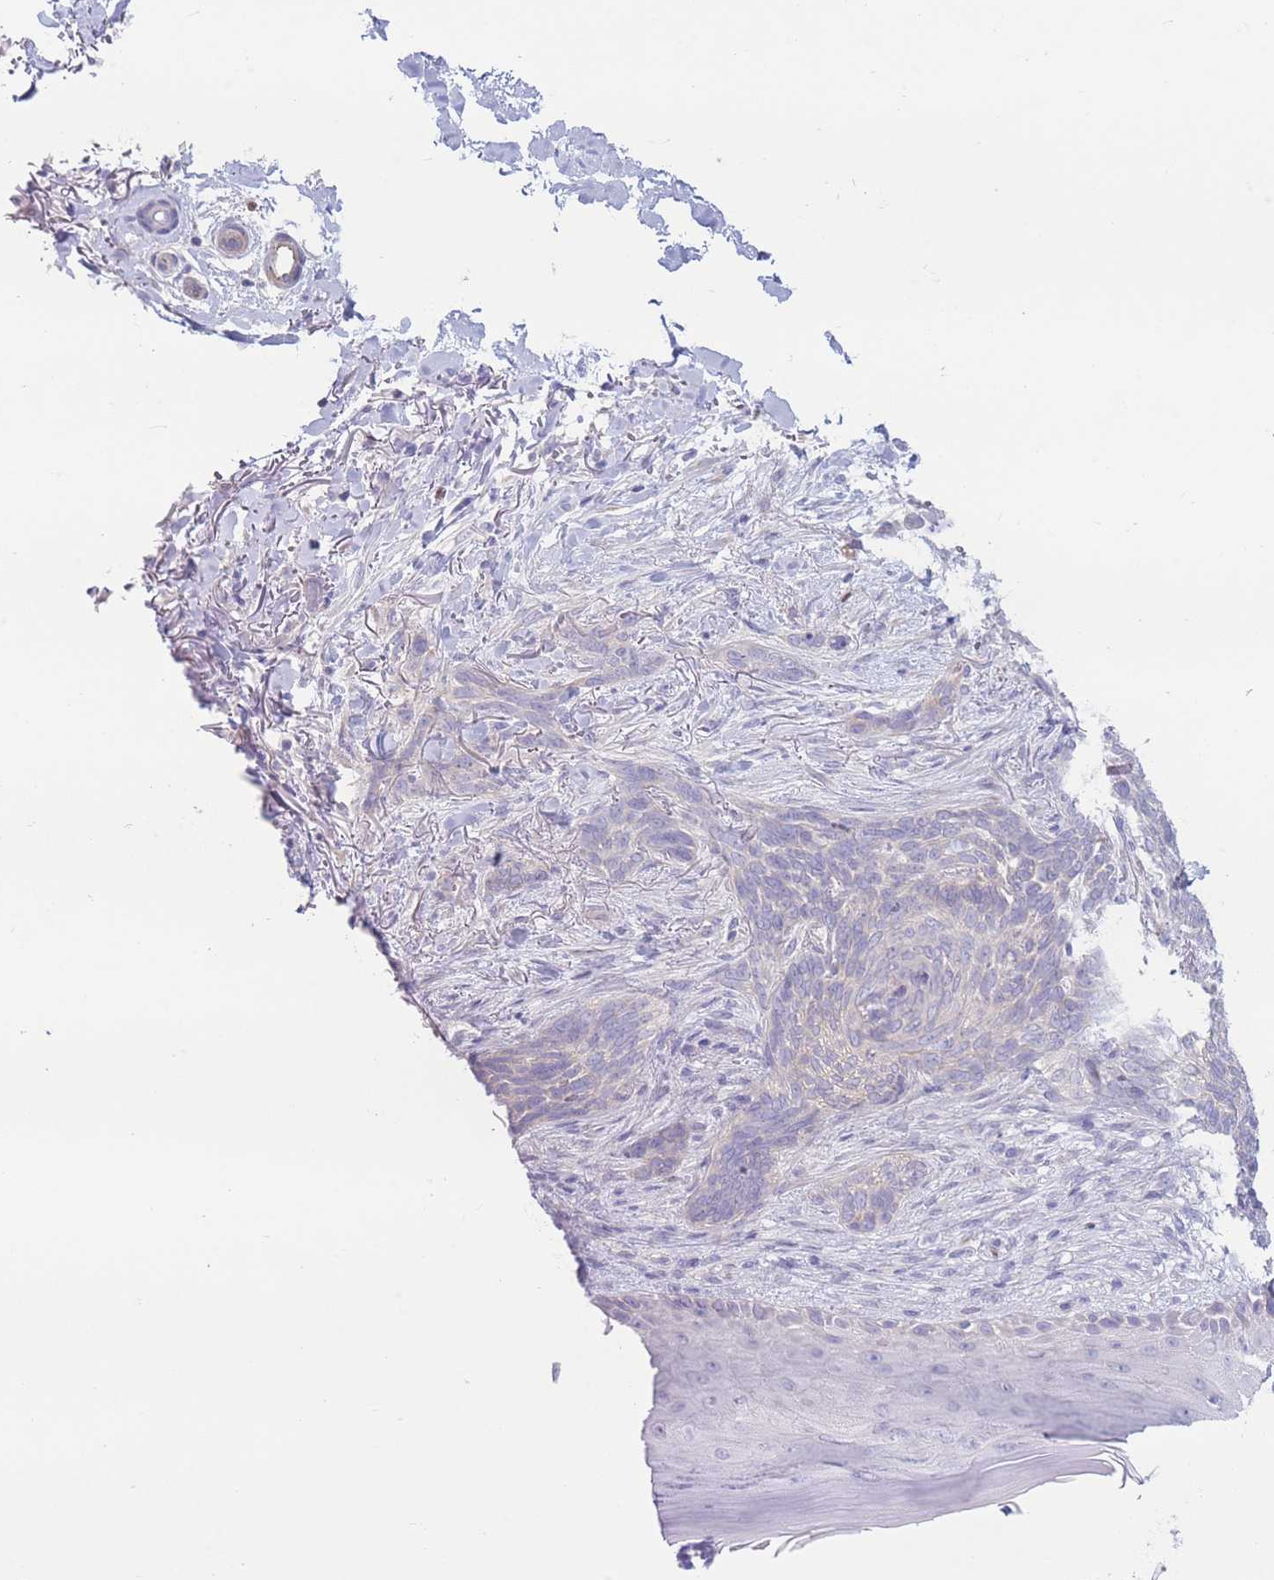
{"staining": {"intensity": "negative", "quantity": "none", "location": "none"}, "tissue": "skin cancer", "cell_type": "Tumor cells", "image_type": "cancer", "snomed": [{"axis": "morphology", "description": "Normal tissue, NOS"}, {"axis": "morphology", "description": "Basal cell carcinoma"}, {"axis": "topography", "description": "Skin"}], "caption": "Human basal cell carcinoma (skin) stained for a protein using IHC displays no staining in tumor cells.", "gene": "BHLHA15", "patient": {"sex": "female", "age": 67}}